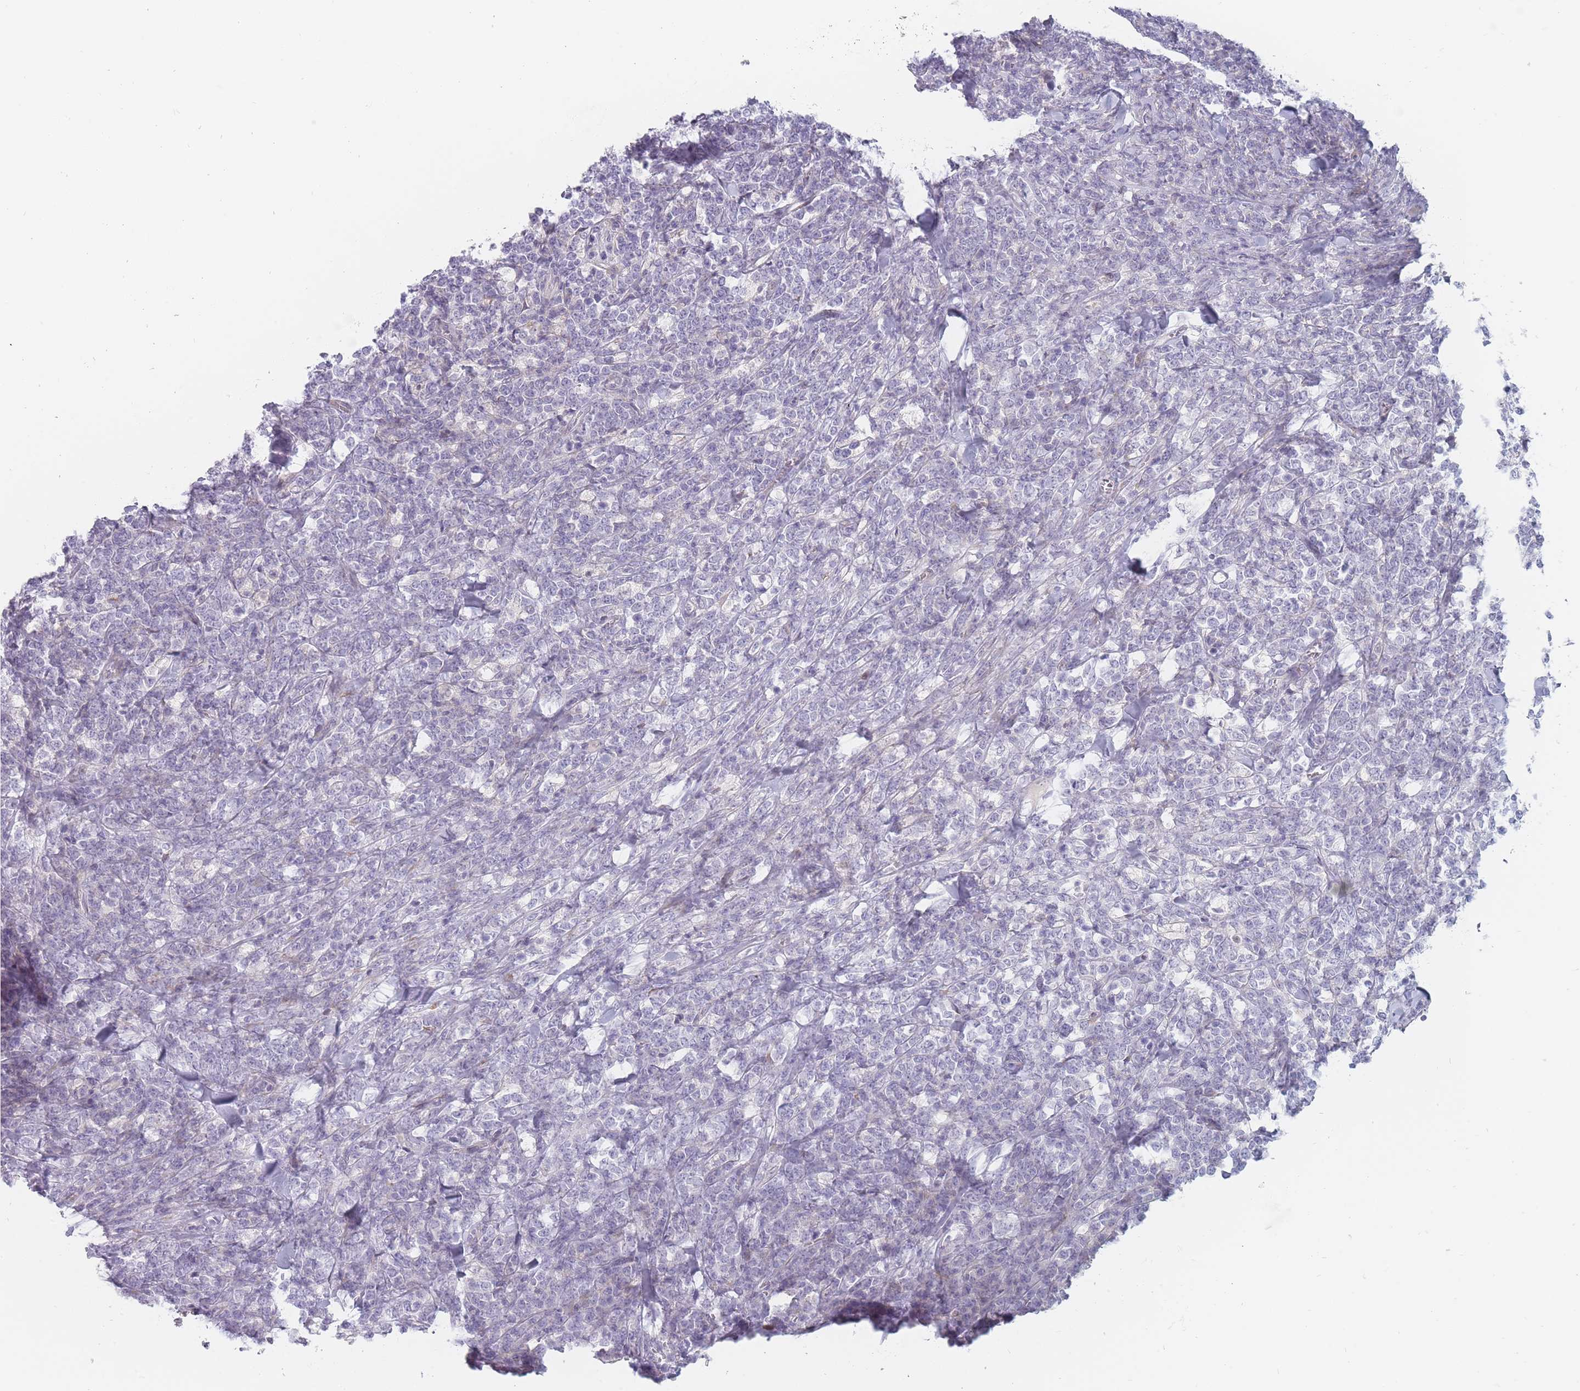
{"staining": {"intensity": "negative", "quantity": "none", "location": "none"}, "tissue": "lymphoma", "cell_type": "Tumor cells", "image_type": "cancer", "snomed": [{"axis": "morphology", "description": "Malignant lymphoma, non-Hodgkin's type, High grade"}, {"axis": "topography", "description": "Small intestine"}], "caption": "This micrograph is of lymphoma stained with immunohistochemistry to label a protein in brown with the nuclei are counter-stained blue. There is no positivity in tumor cells.", "gene": "SPATS1", "patient": {"sex": "male", "age": 8}}